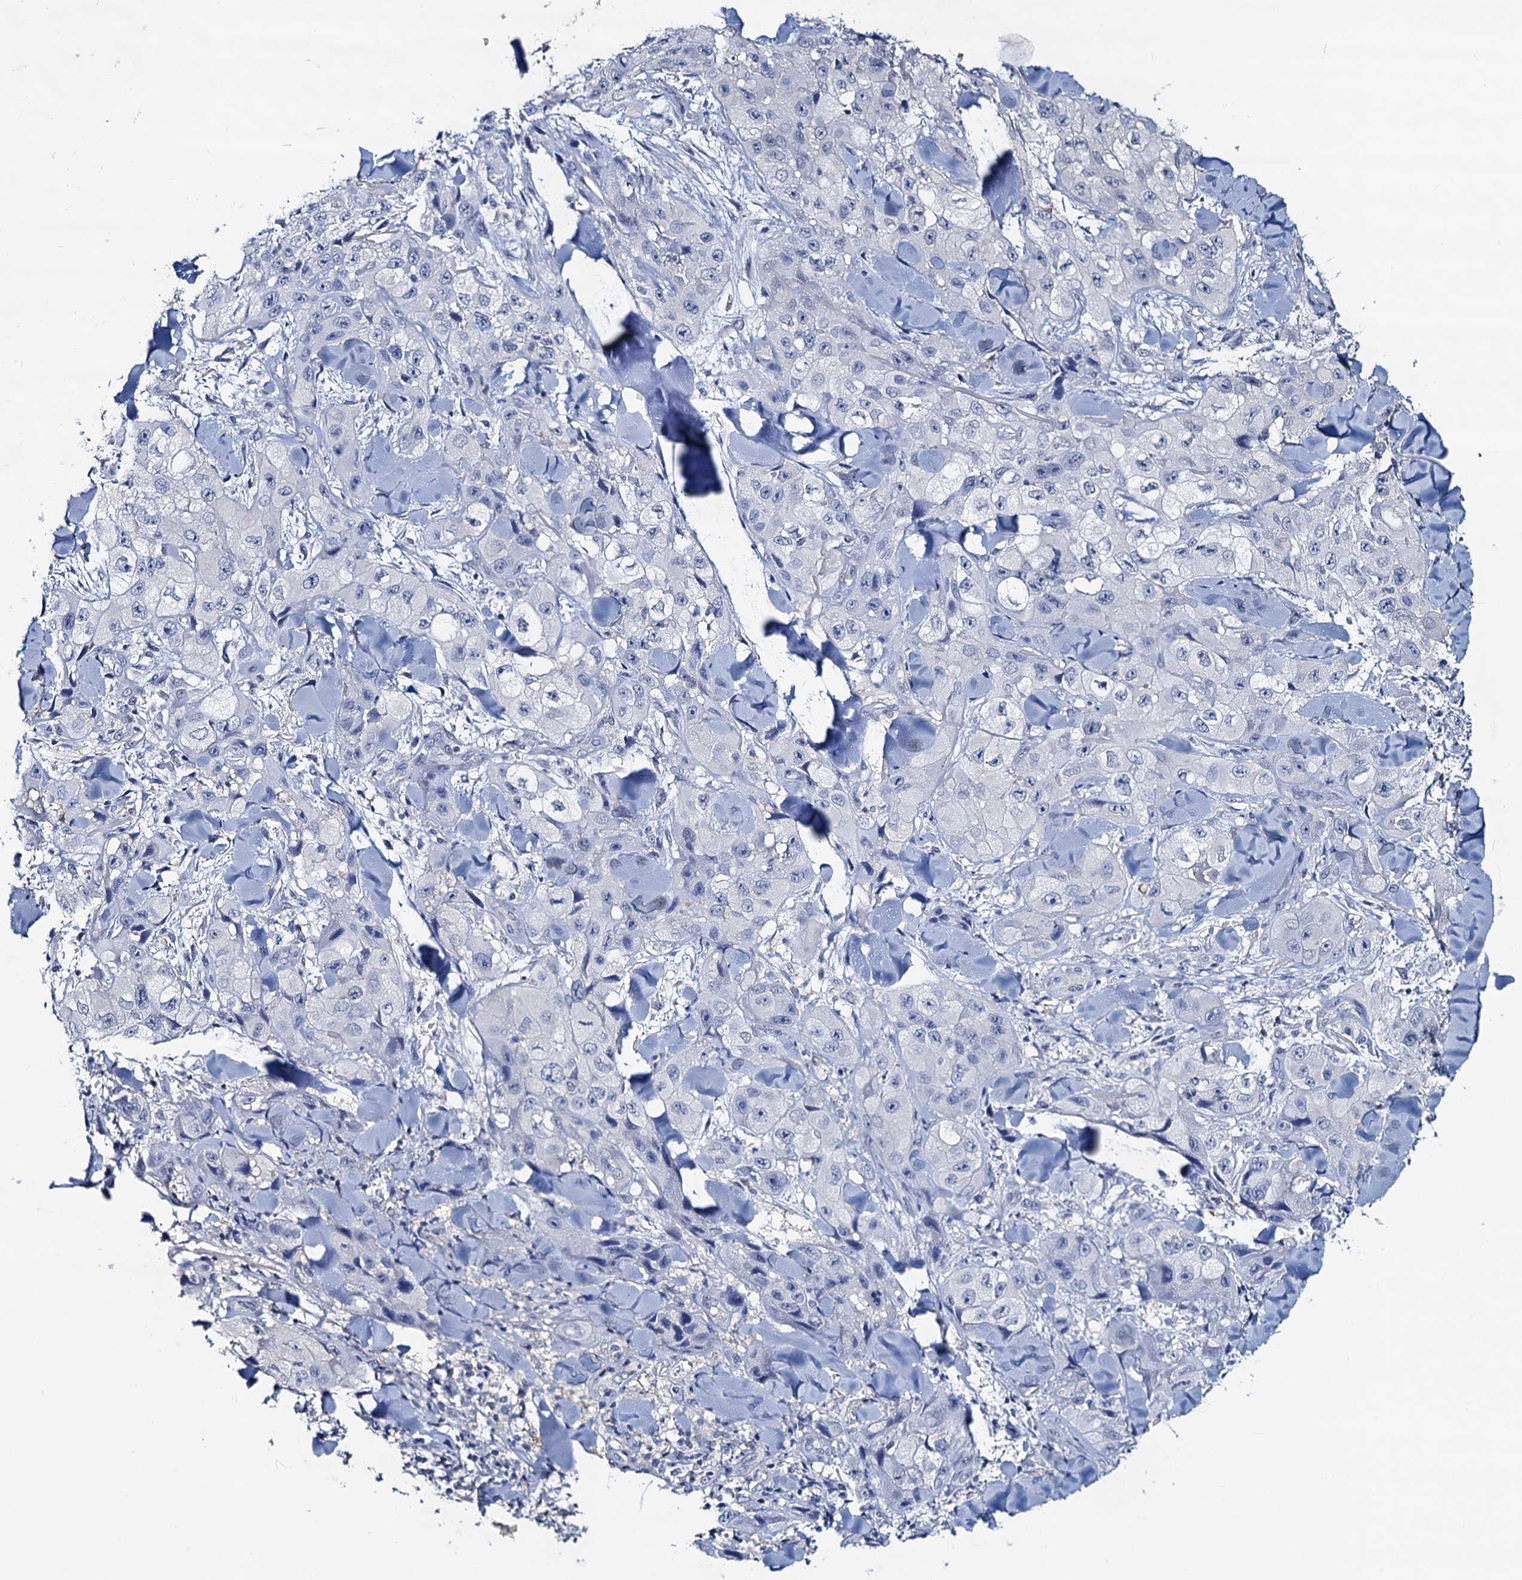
{"staining": {"intensity": "negative", "quantity": "none", "location": "none"}, "tissue": "skin cancer", "cell_type": "Tumor cells", "image_type": "cancer", "snomed": [{"axis": "morphology", "description": "Squamous cell carcinoma, NOS"}, {"axis": "topography", "description": "Skin"}, {"axis": "topography", "description": "Subcutis"}], "caption": "Tumor cells are negative for protein expression in human skin cancer.", "gene": "RTKN2", "patient": {"sex": "male", "age": 73}}